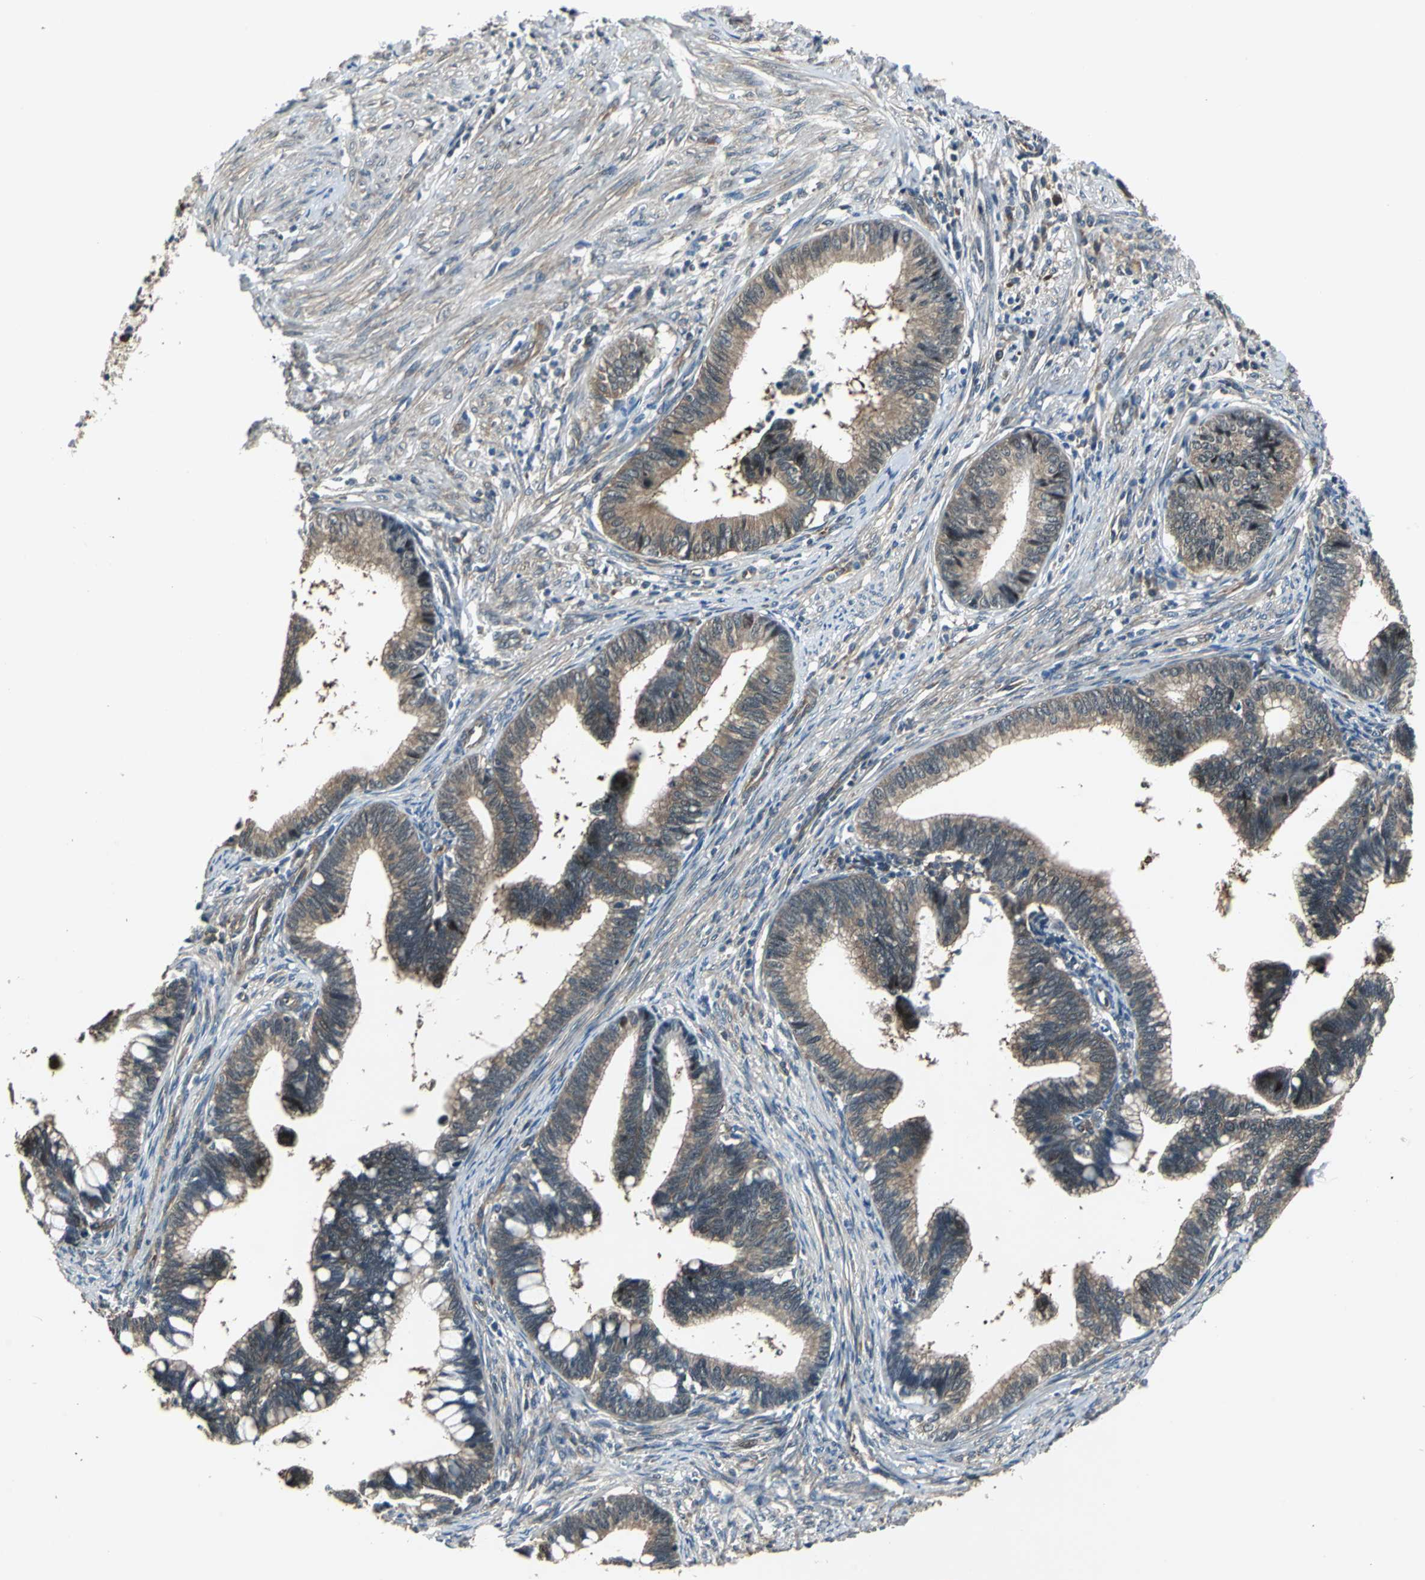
{"staining": {"intensity": "moderate", "quantity": ">75%", "location": "cytoplasmic/membranous"}, "tissue": "cervical cancer", "cell_type": "Tumor cells", "image_type": "cancer", "snomed": [{"axis": "morphology", "description": "Adenocarcinoma, NOS"}, {"axis": "topography", "description": "Cervix"}], "caption": "Tumor cells reveal moderate cytoplasmic/membranous positivity in approximately >75% of cells in adenocarcinoma (cervical). (IHC, brightfield microscopy, high magnification).", "gene": "PFDN1", "patient": {"sex": "female", "age": 36}}